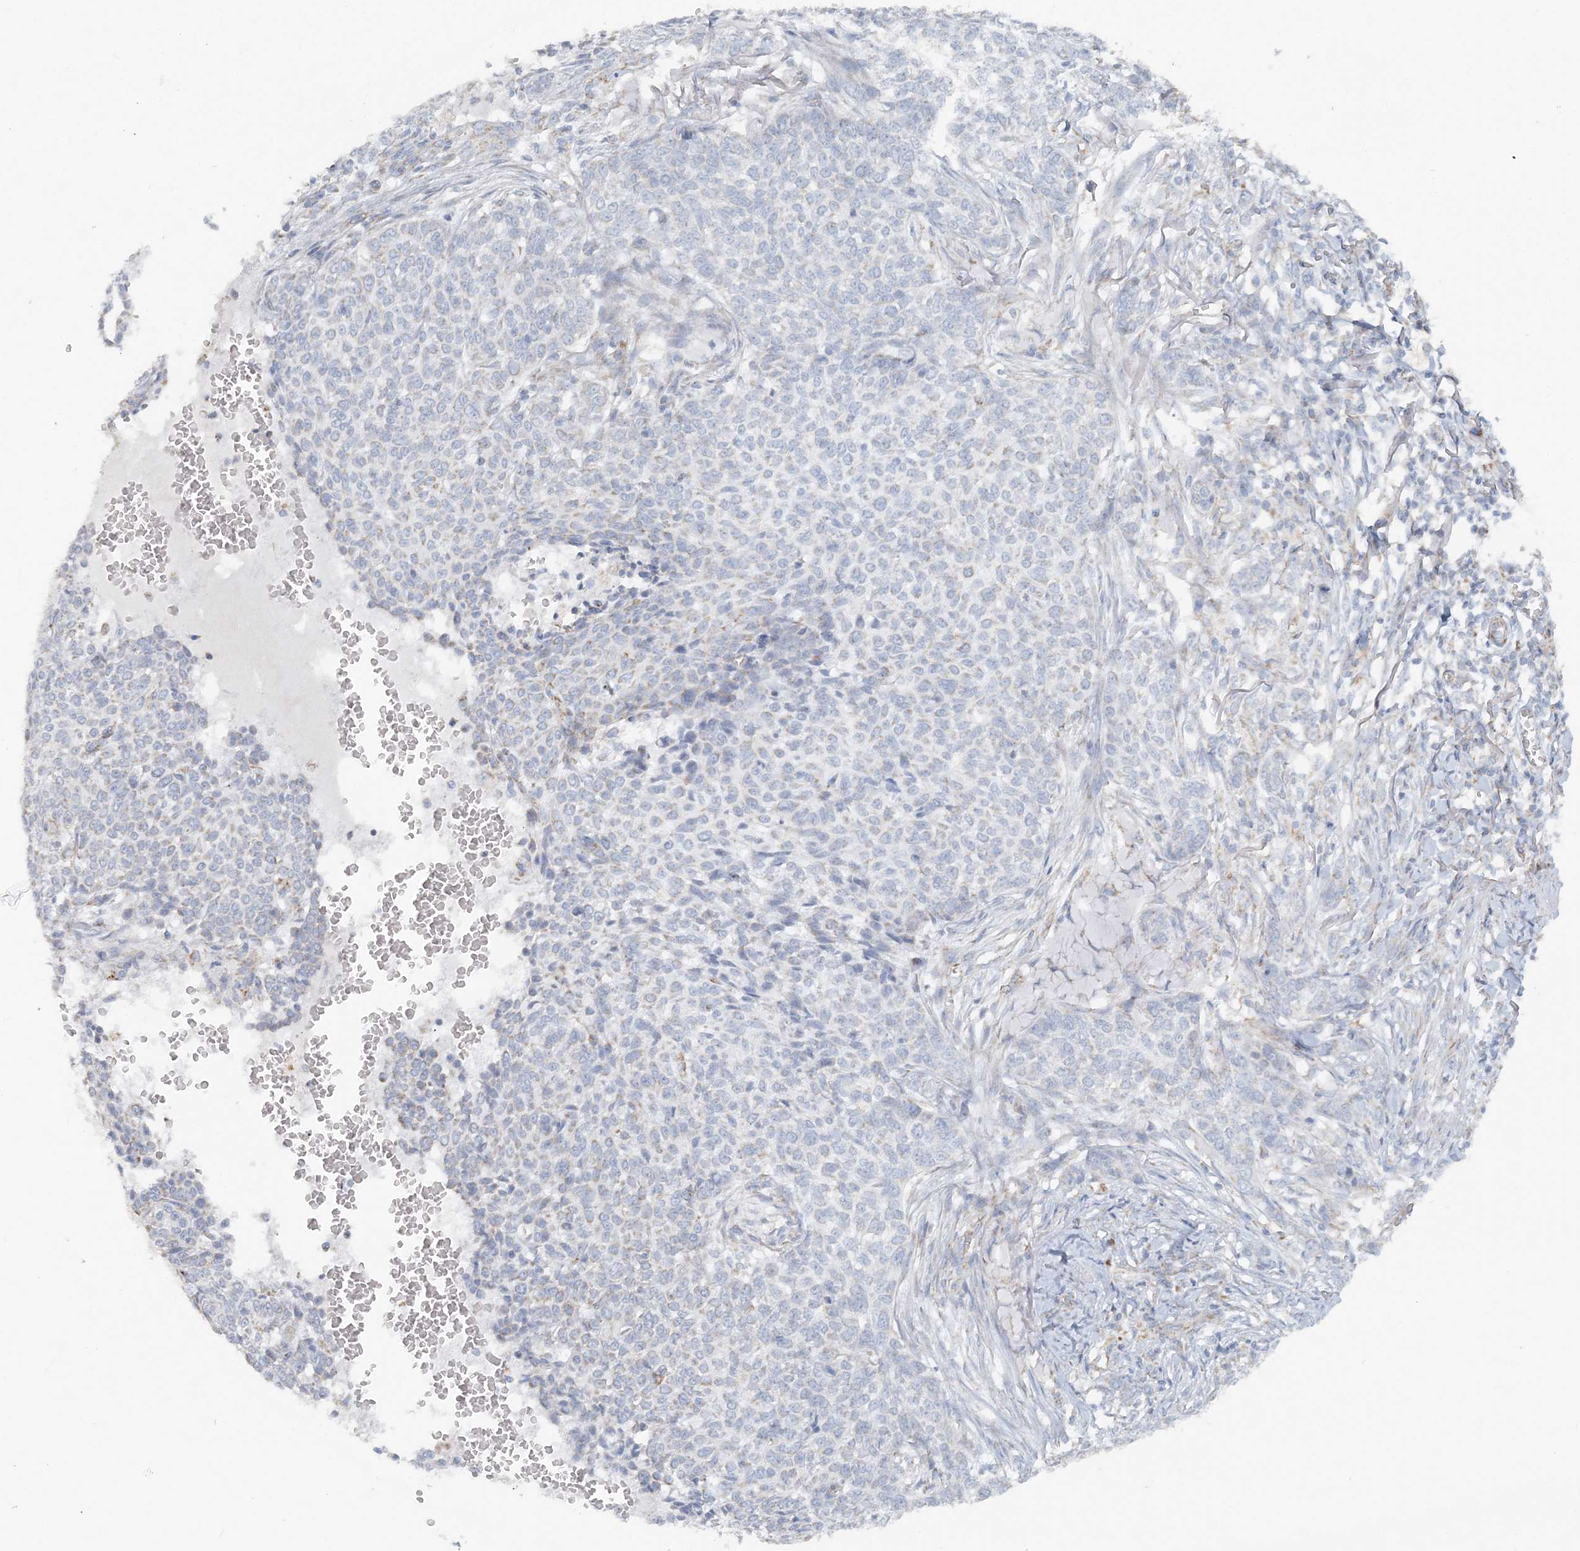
{"staining": {"intensity": "negative", "quantity": "none", "location": "none"}, "tissue": "skin cancer", "cell_type": "Tumor cells", "image_type": "cancer", "snomed": [{"axis": "morphology", "description": "Basal cell carcinoma"}, {"axis": "topography", "description": "Skin"}], "caption": "Protein analysis of skin cancer (basal cell carcinoma) demonstrates no significant positivity in tumor cells.", "gene": "PCCB", "patient": {"sex": "male", "age": 85}}